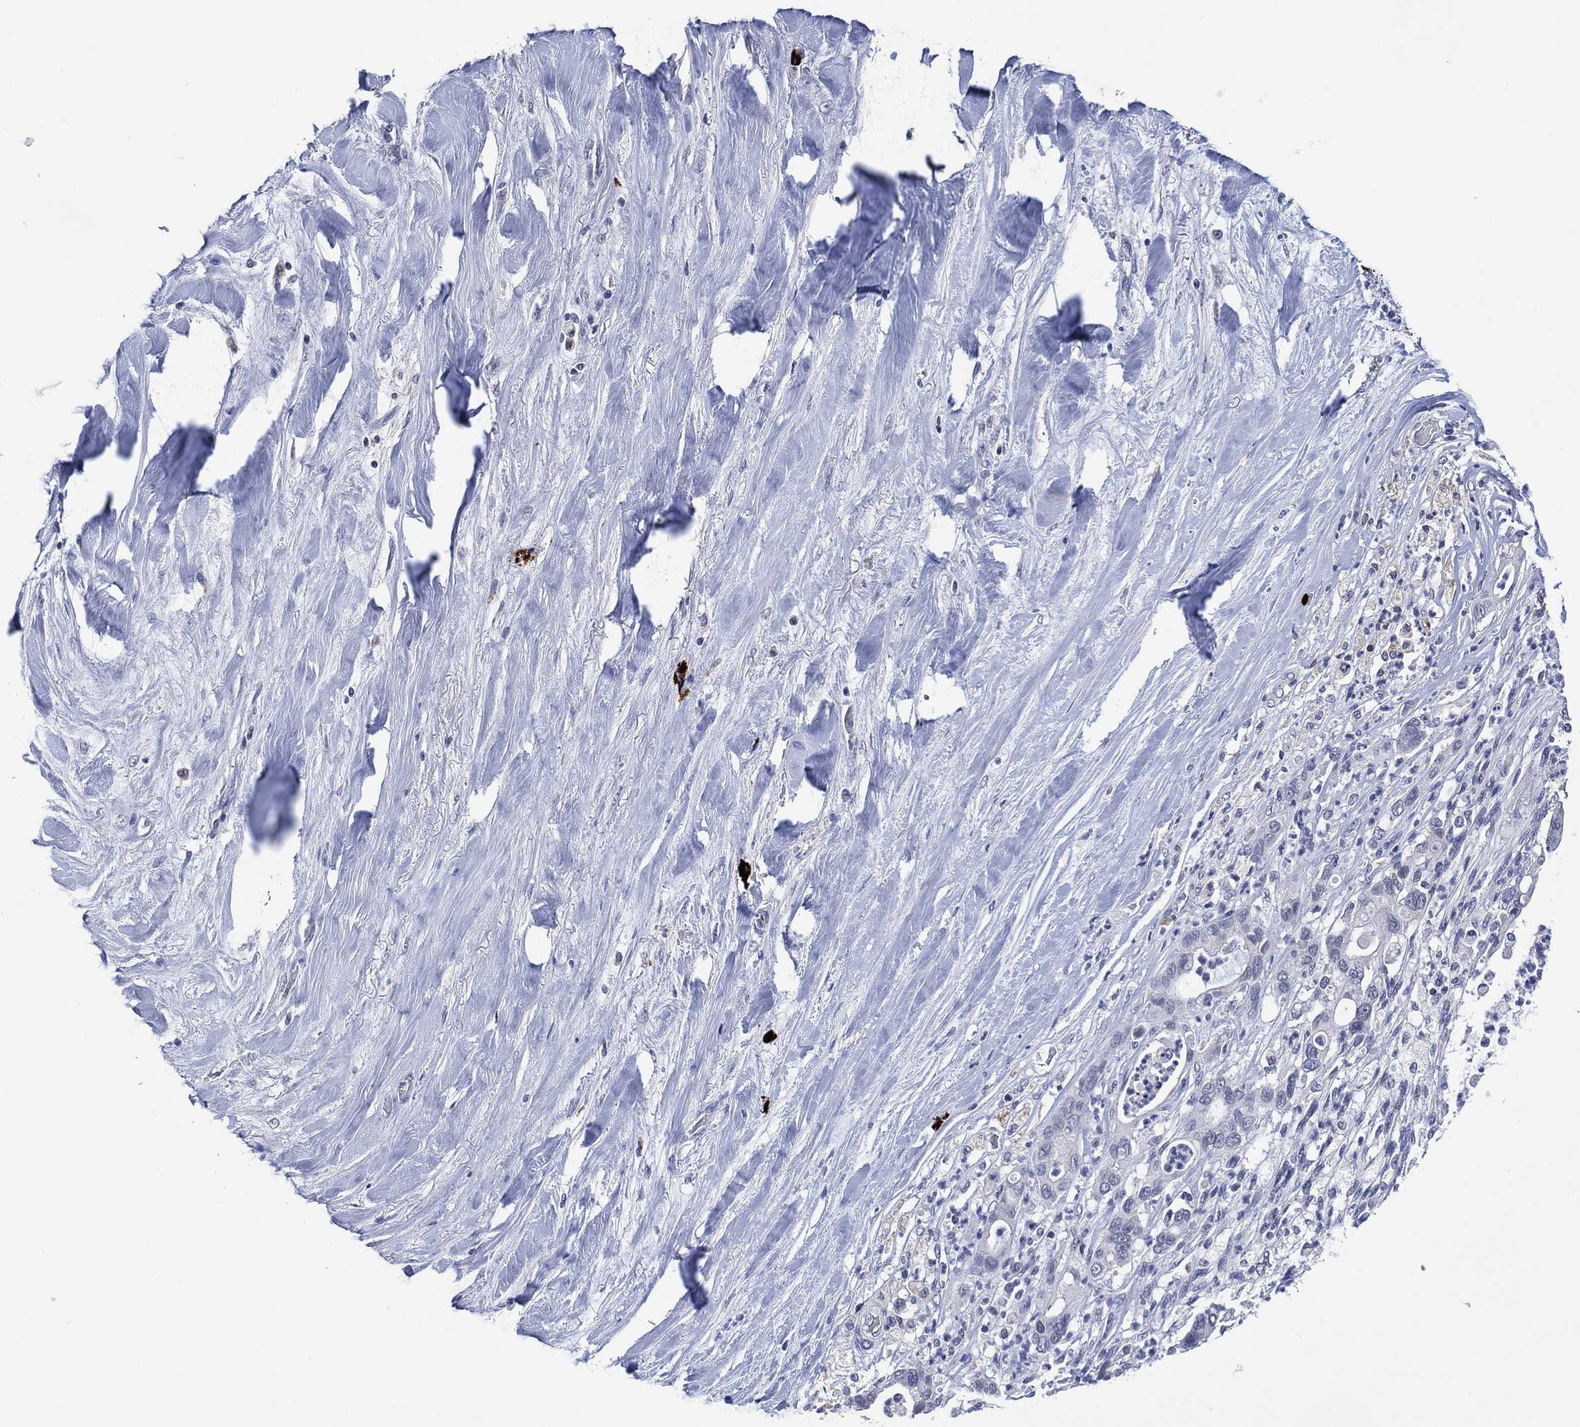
{"staining": {"intensity": "negative", "quantity": "none", "location": "none"}, "tissue": "liver cancer", "cell_type": "Tumor cells", "image_type": "cancer", "snomed": [{"axis": "morphology", "description": "Cholangiocarcinoma"}, {"axis": "topography", "description": "Liver"}], "caption": "This image is of cholangiocarcinoma (liver) stained with immunohistochemistry (IHC) to label a protein in brown with the nuclei are counter-stained blue. There is no positivity in tumor cells. (DAB immunohistochemistry with hematoxylin counter stain).", "gene": "USP26", "patient": {"sex": "female", "age": 54}}